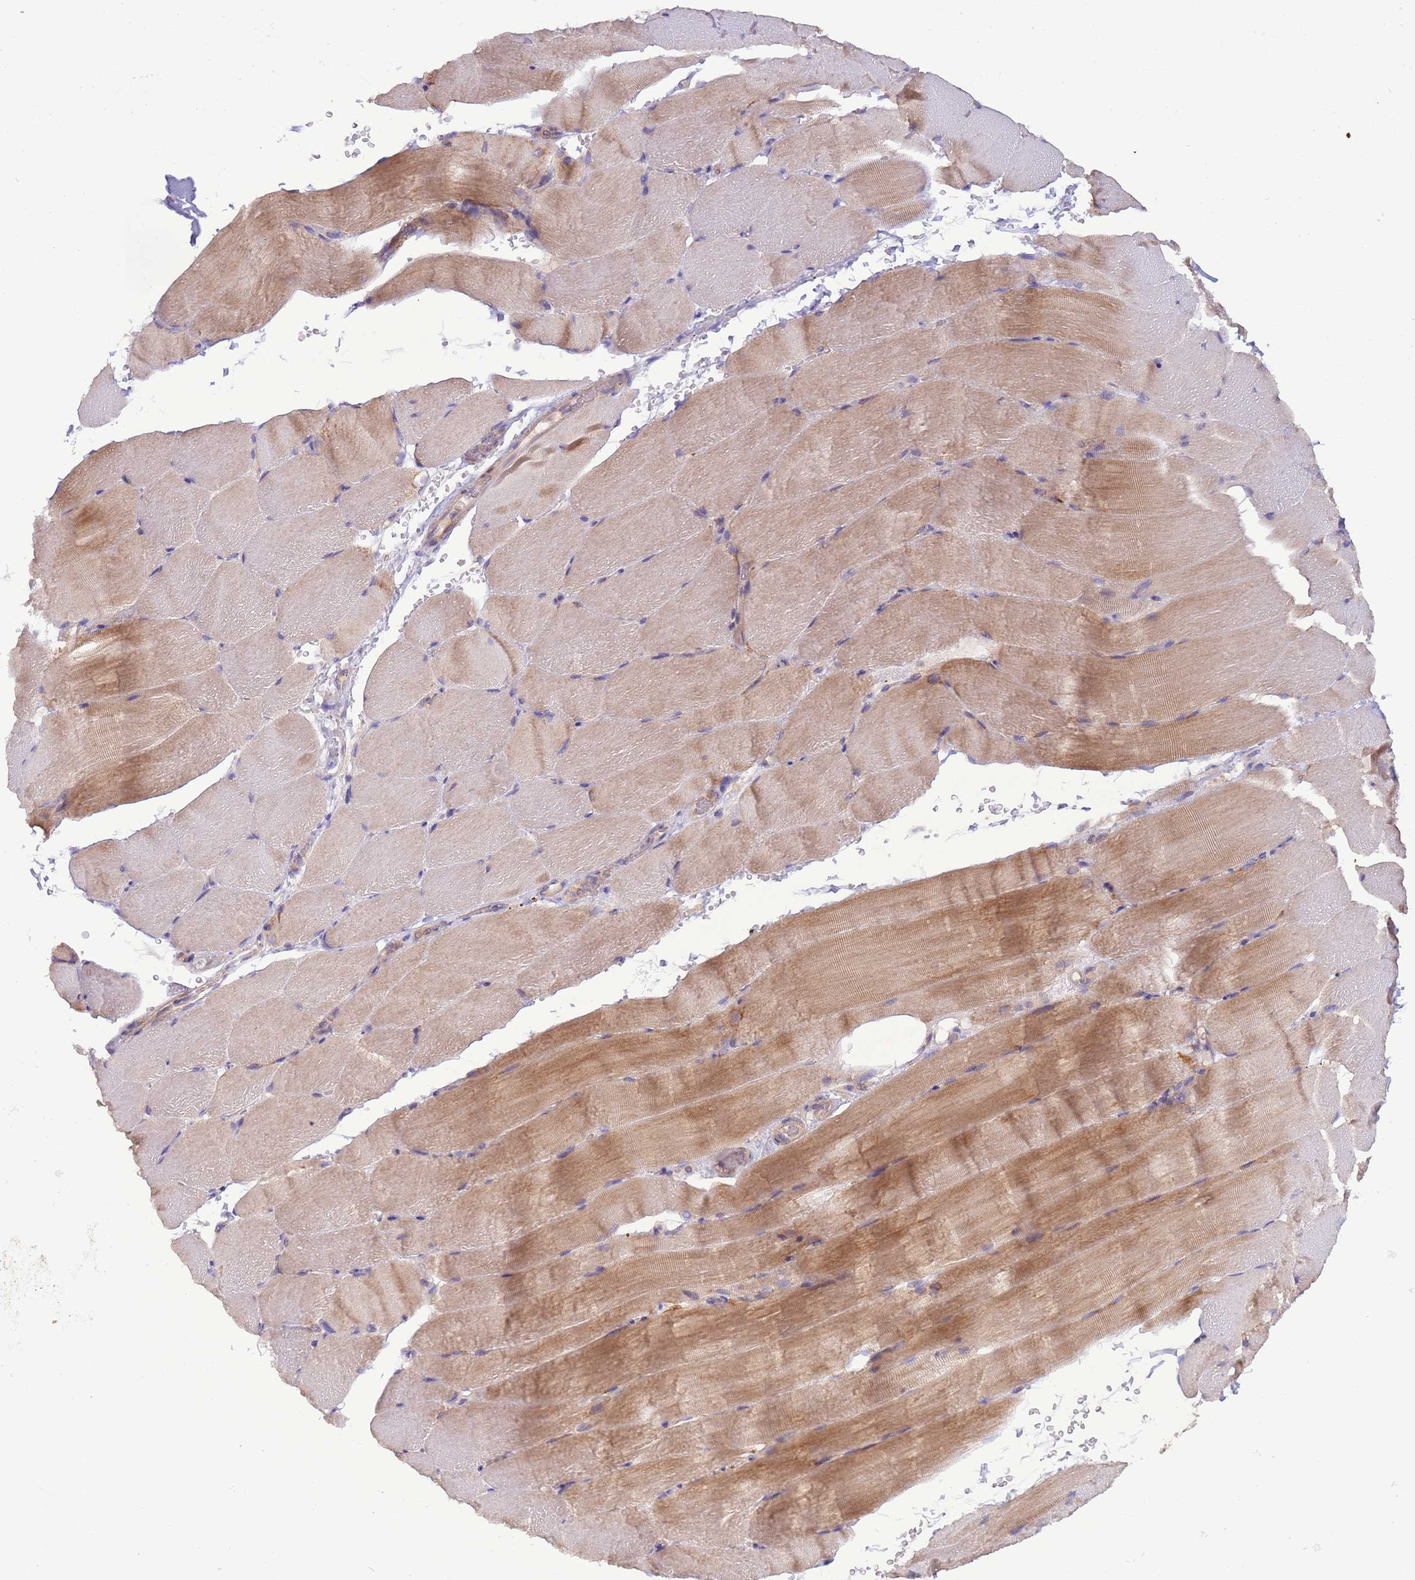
{"staining": {"intensity": "moderate", "quantity": "<25%", "location": "cytoplasmic/membranous"}, "tissue": "skeletal muscle", "cell_type": "Myocytes", "image_type": "normal", "snomed": [{"axis": "morphology", "description": "Normal tissue, NOS"}, {"axis": "topography", "description": "Skeletal muscle"}, {"axis": "topography", "description": "Parathyroid gland"}], "caption": "IHC (DAB (3,3'-diaminobenzidine)) staining of benign skeletal muscle exhibits moderate cytoplasmic/membranous protein expression in about <25% of myocytes. (DAB (3,3'-diaminobenzidine) = brown stain, brightfield microscopy at high magnification).", "gene": "UQCRQ", "patient": {"sex": "female", "age": 37}}